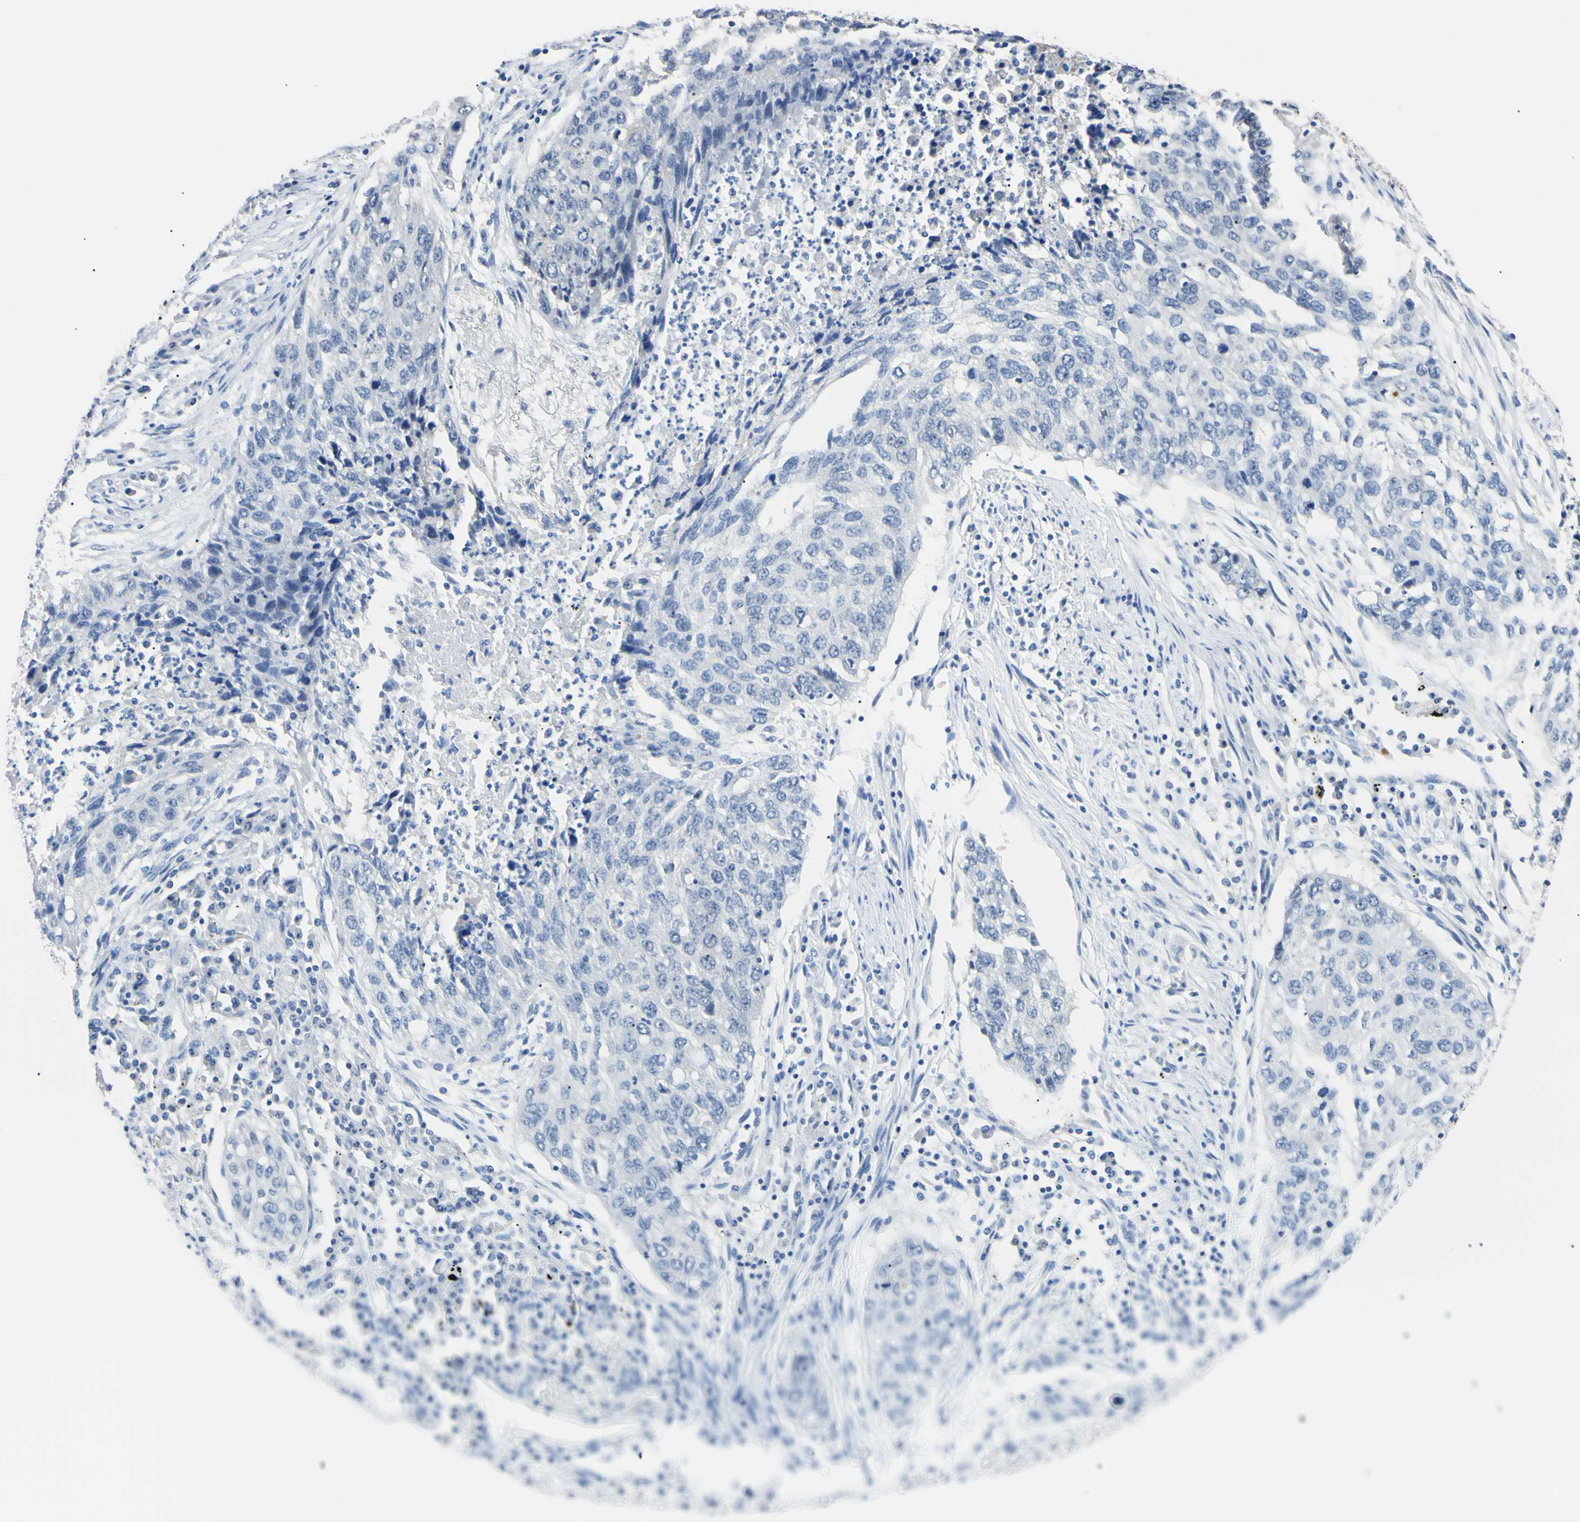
{"staining": {"intensity": "negative", "quantity": "none", "location": "none"}, "tissue": "lung cancer", "cell_type": "Tumor cells", "image_type": "cancer", "snomed": [{"axis": "morphology", "description": "Squamous cell carcinoma, NOS"}, {"axis": "topography", "description": "Lung"}], "caption": "Tumor cells show no significant expression in lung cancer (squamous cell carcinoma). (DAB (3,3'-diaminobenzidine) immunohistochemistry visualized using brightfield microscopy, high magnification).", "gene": "RARS1", "patient": {"sex": "female", "age": 63}}